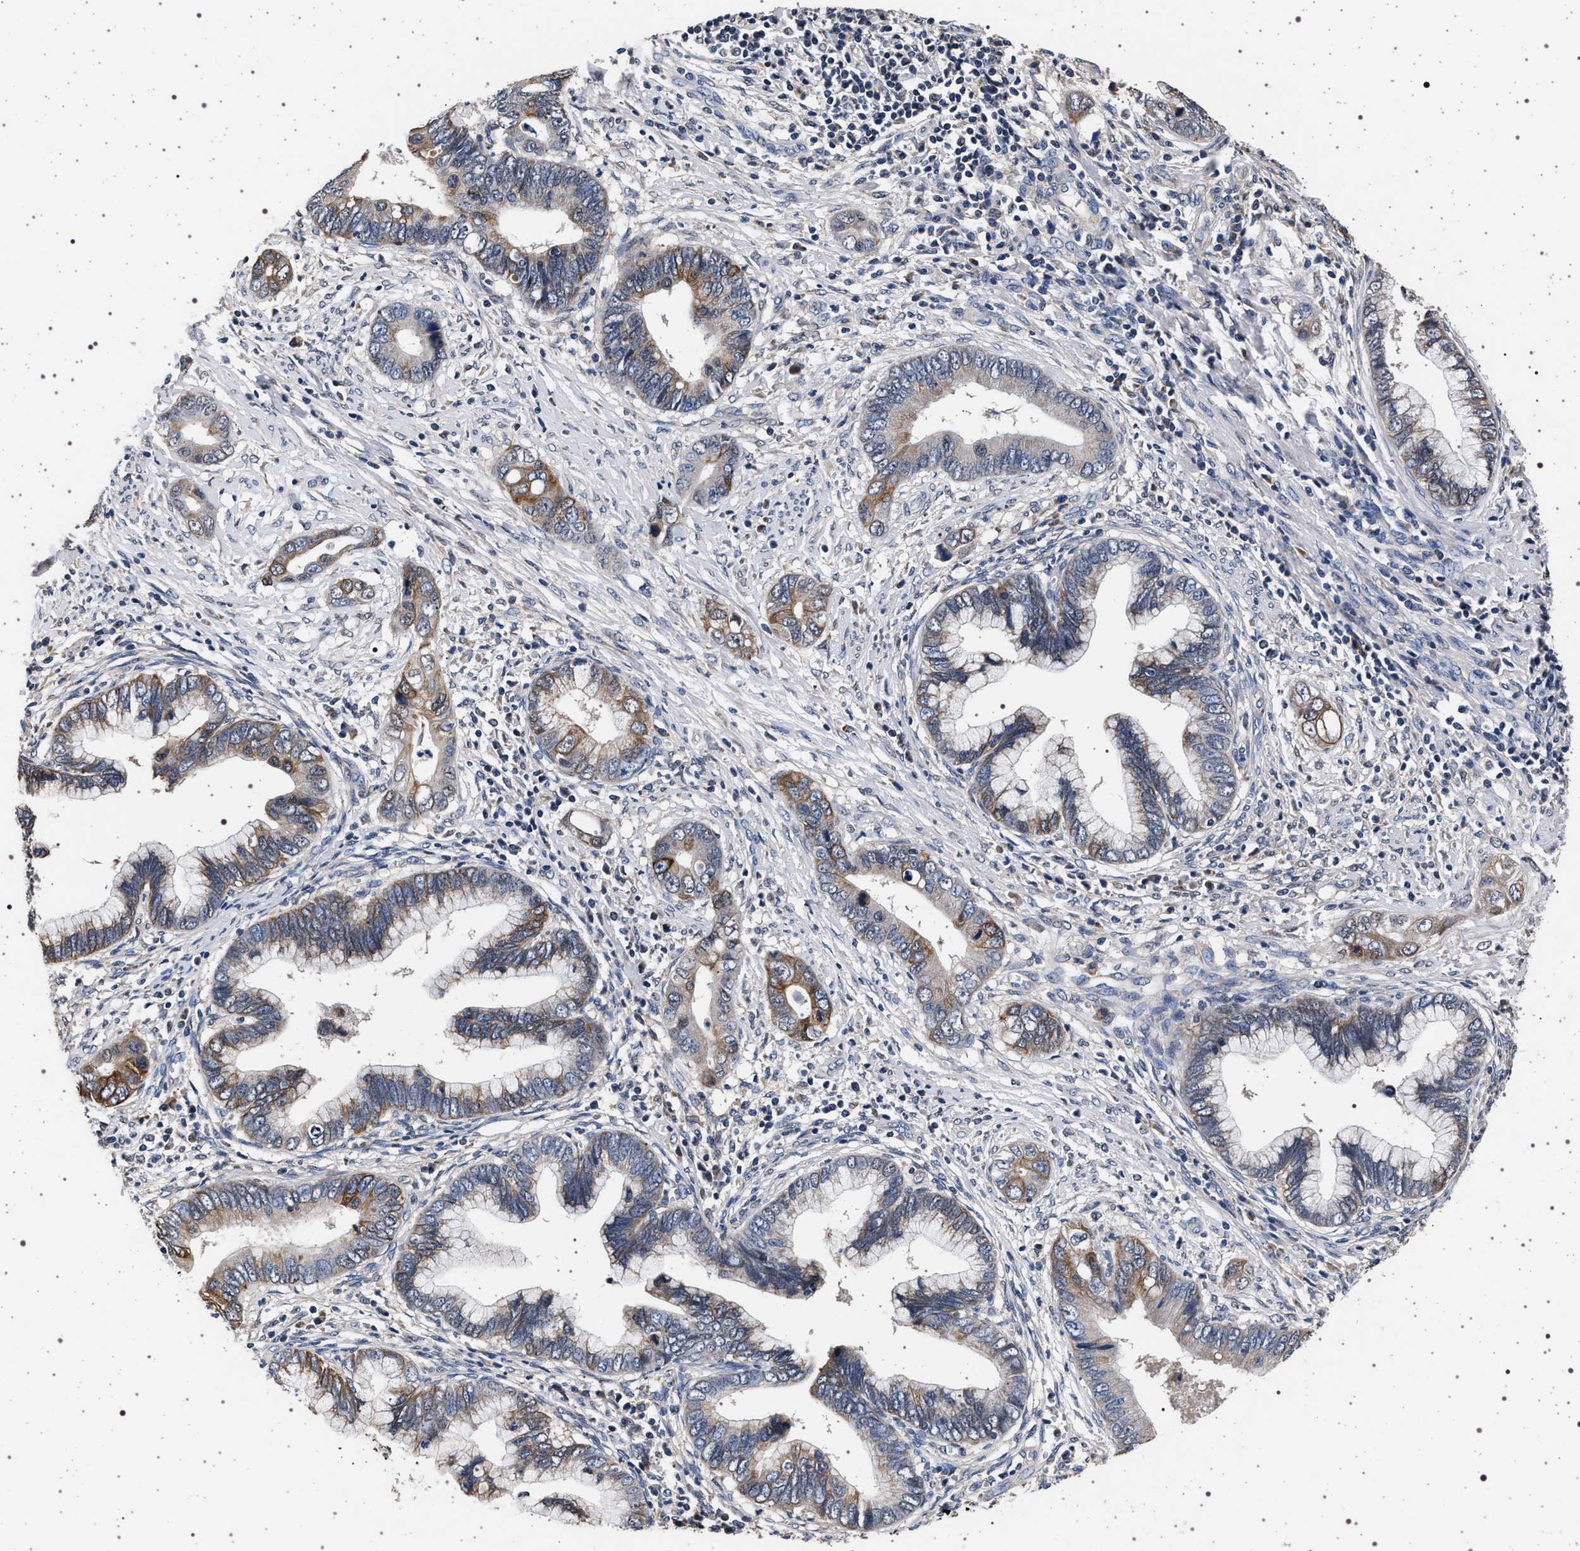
{"staining": {"intensity": "moderate", "quantity": "25%-75%", "location": "cytoplasmic/membranous"}, "tissue": "cervical cancer", "cell_type": "Tumor cells", "image_type": "cancer", "snomed": [{"axis": "morphology", "description": "Adenocarcinoma, NOS"}, {"axis": "topography", "description": "Cervix"}], "caption": "DAB immunohistochemical staining of cervical cancer demonstrates moderate cytoplasmic/membranous protein staining in about 25%-75% of tumor cells. (Stains: DAB in brown, nuclei in blue, Microscopy: brightfield microscopy at high magnification).", "gene": "MAP3K2", "patient": {"sex": "female", "age": 44}}